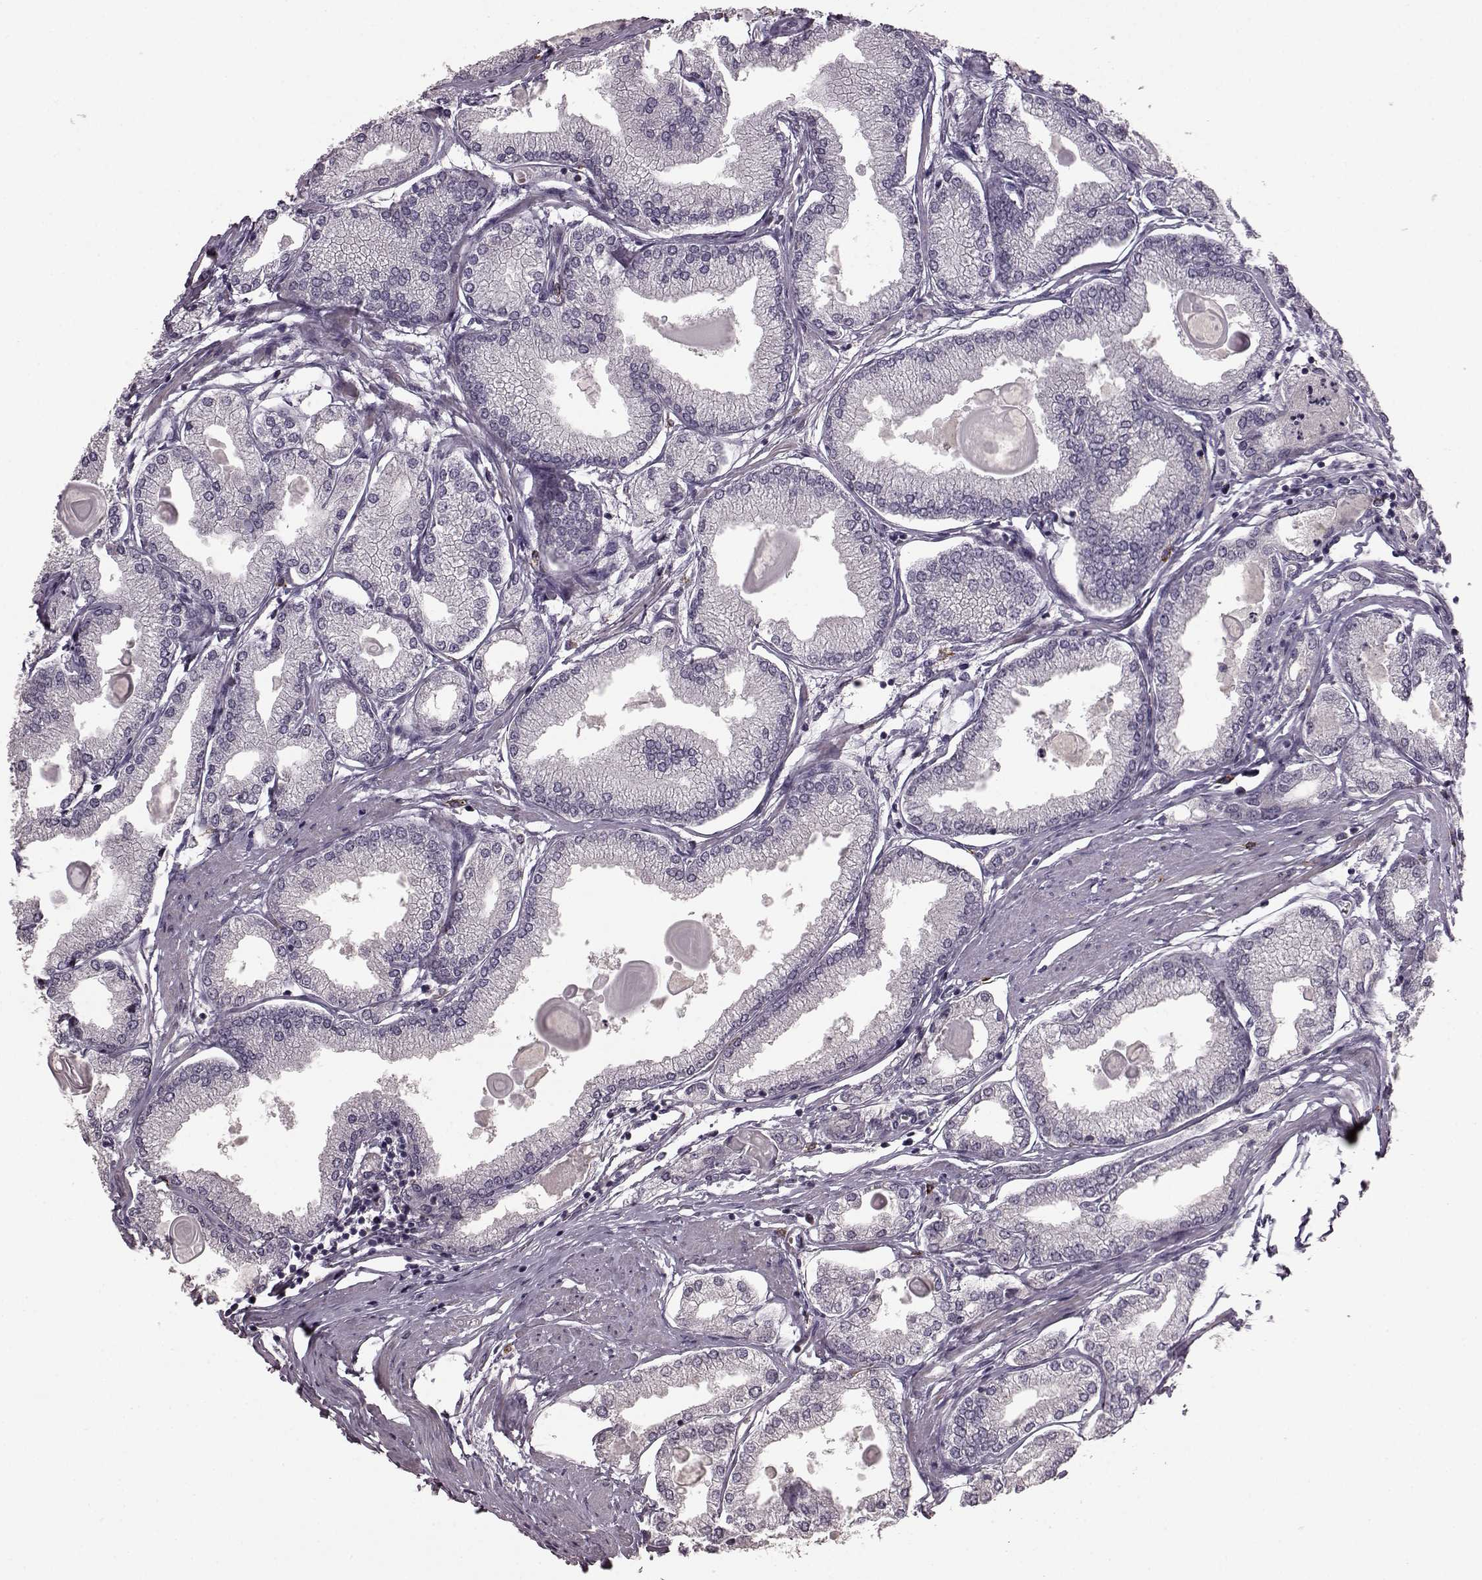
{"staining": {"intensity": "negative", "quantity": "none", "location": "none"}, "tissue": "prostate cancer", "cell_type": "Tumor cells", "image_type": "cancer", "snomed": [{"axis": "morphology", "description": "Adenocarcinoma, High grade"}, {"axis": "topography", "description": "Prostate"}], "caption": "Protein analysis of adenocarcinoma (high-grade) (prostate) reveals no significant expression in tumor cells. Nuclei are stained in blue.", "gene": "SLC52A3", "patient": {"sex": "male", "age": 68}}